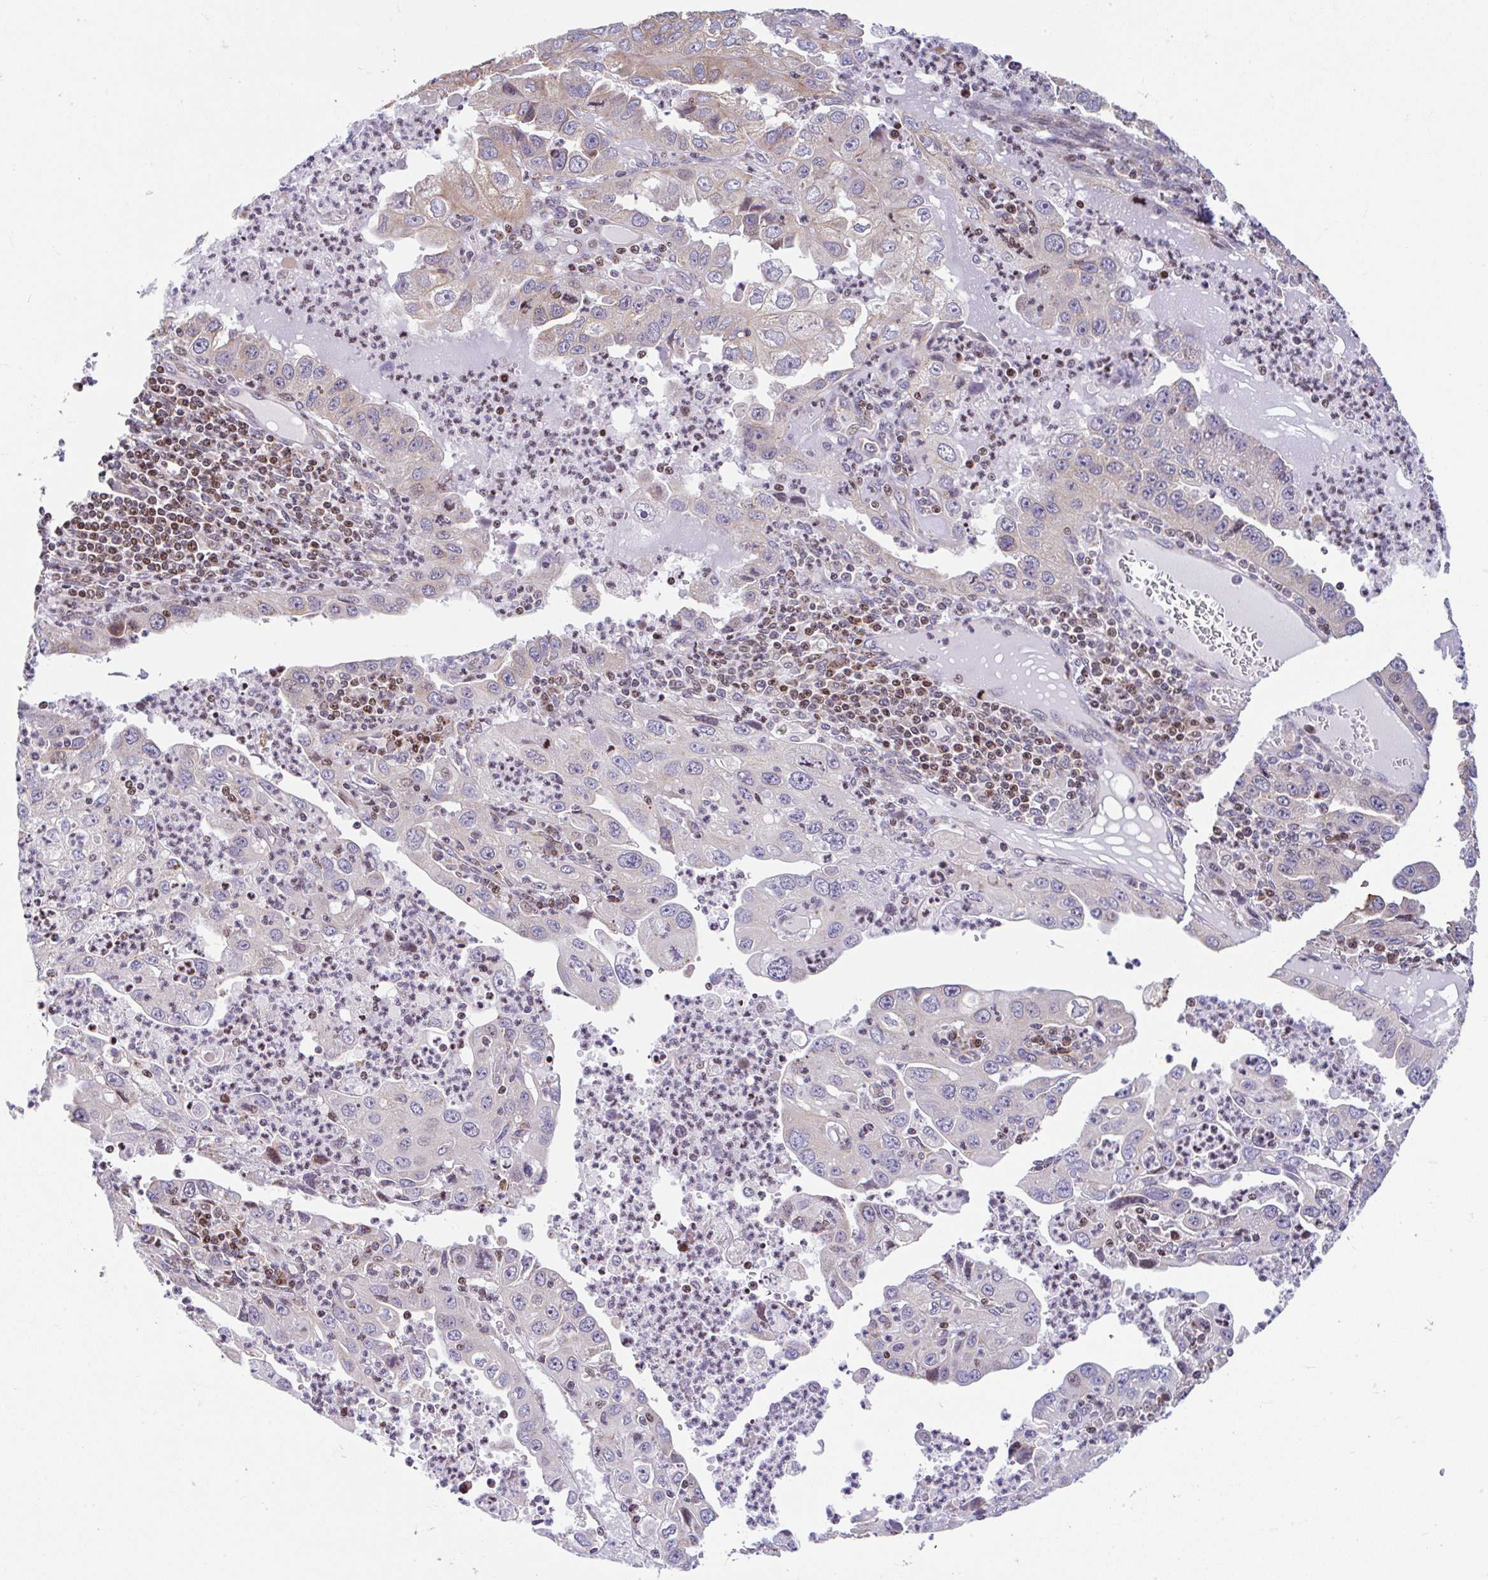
{"staining": {"intensity": "weak", "quantity": "<25%", "location": "cytoplasmic/membranous"}, "tissue": "endometrial cancer", "cell_type": "Tumor cells", "image_type": "cancer", "snomed": [{"axis": "morphology", "description": "Adenocarcinoma, NOS"}, {"axis": "topography", "description": "Uterus"}], "caption": "High magnification brightfield microscopy of endometrial cancer stained with DAB (3,3'-diaminobenzidine) (brown) and counterstained with hematoxylin (blue): tumor cells show no significant positivity.", "gene": "FIGNL1", "patient": {"sex": "female", "age": 62}}